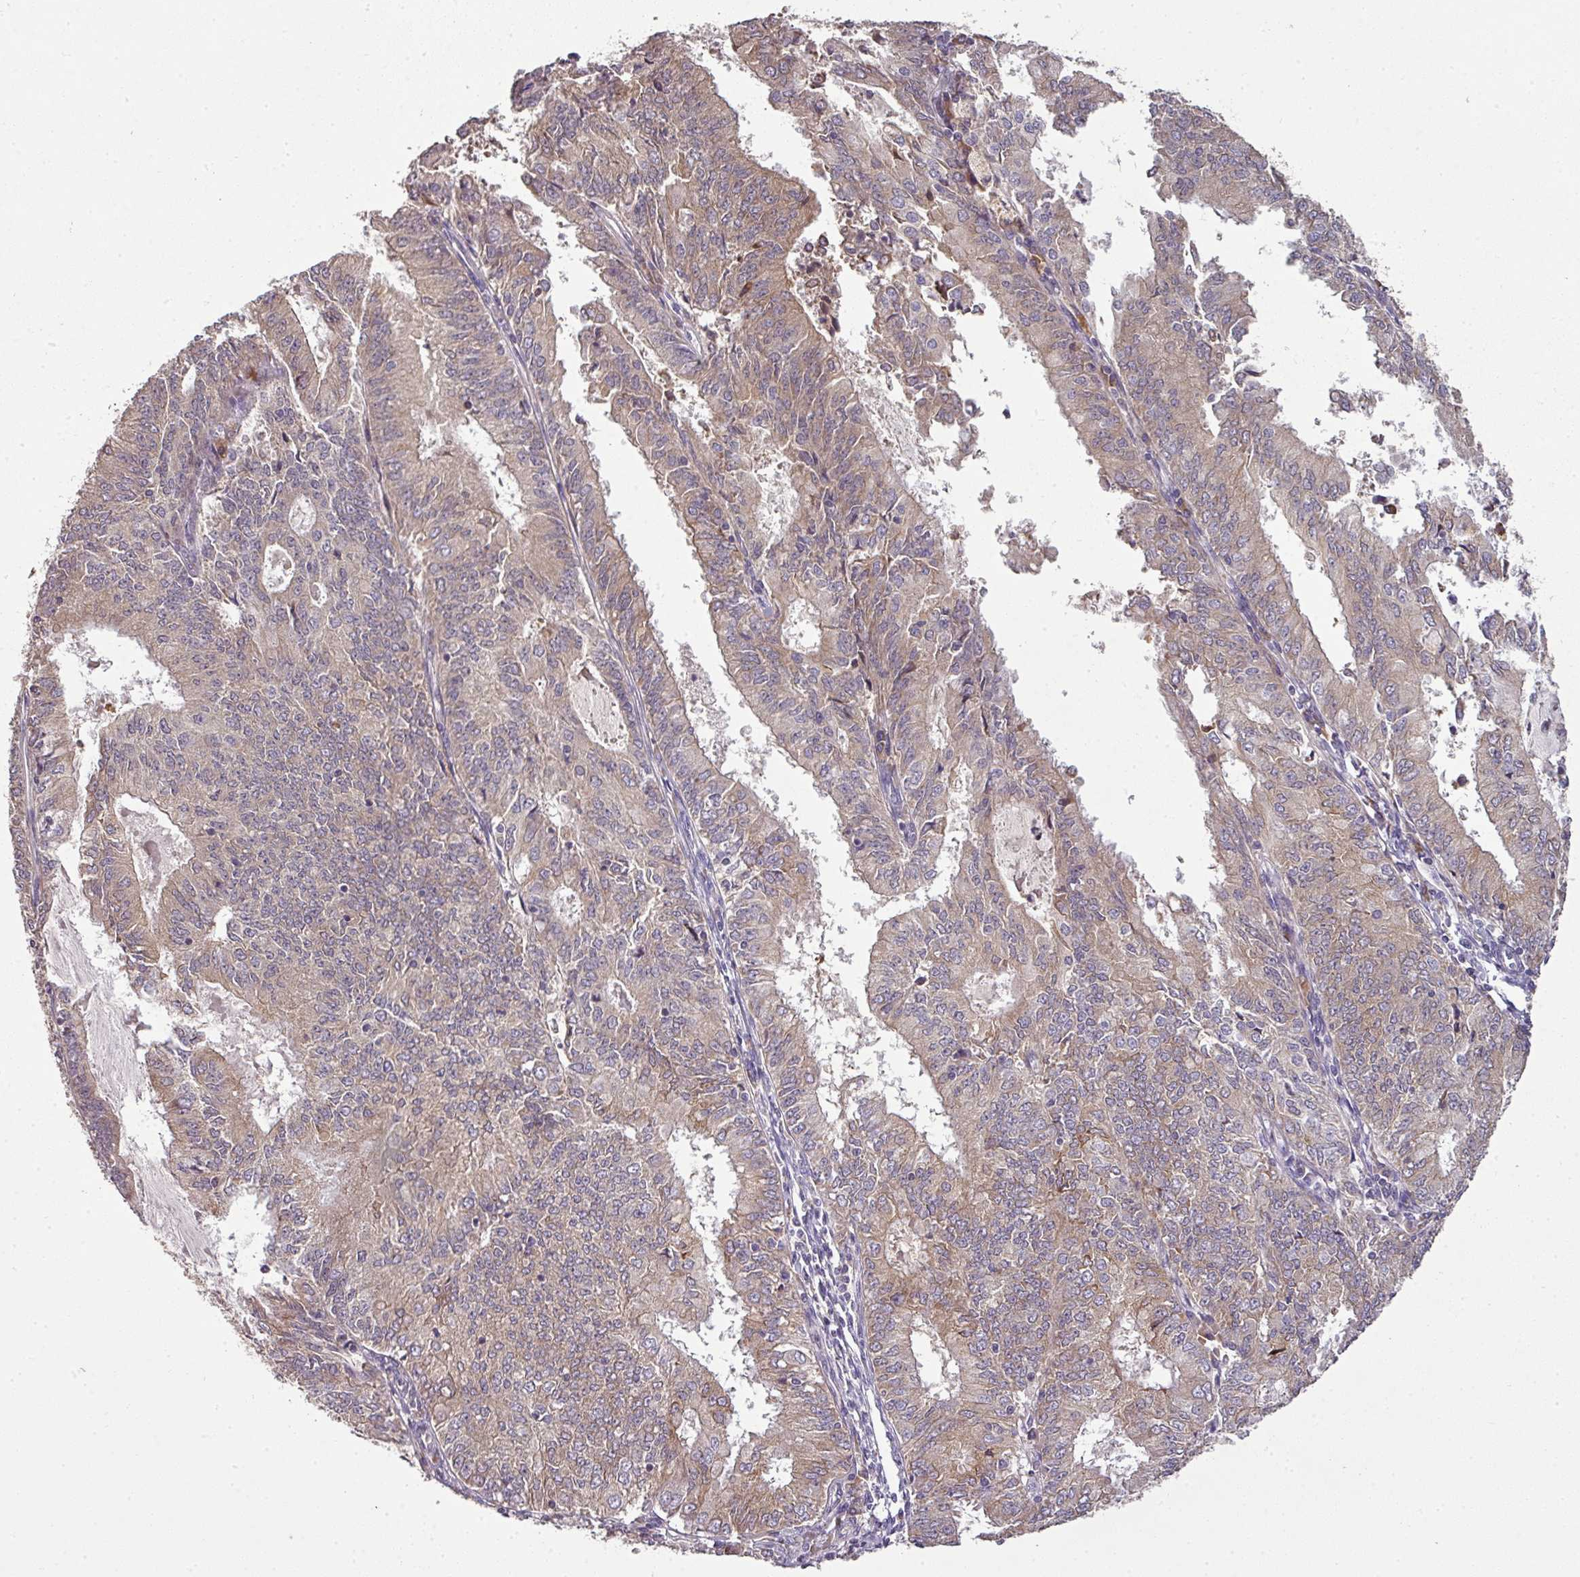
{"staining": {"intensity": "moderate", "quantity": "25%-75%", "location": "cytoplasmic/membranous"}, "tissue": "endometrial cancer", "cell_type": "Tumor cells", "image_type": "cancer", "snomed": [{"axis": "morphology", "description": "Adenocarcinoma, NOS"}, {"axis": "topography", "description": "Endometrium"}], "caption": "The image reveals staining of endometrial cancer, revealing moderate cytoplasmic/membranous protein expression (brown color) within tumor cells. The protein is shown in brown color, while the nuclei are stained blue.", "gene": "SPCS3", "patient": {"sex": "female", "age": 57}}